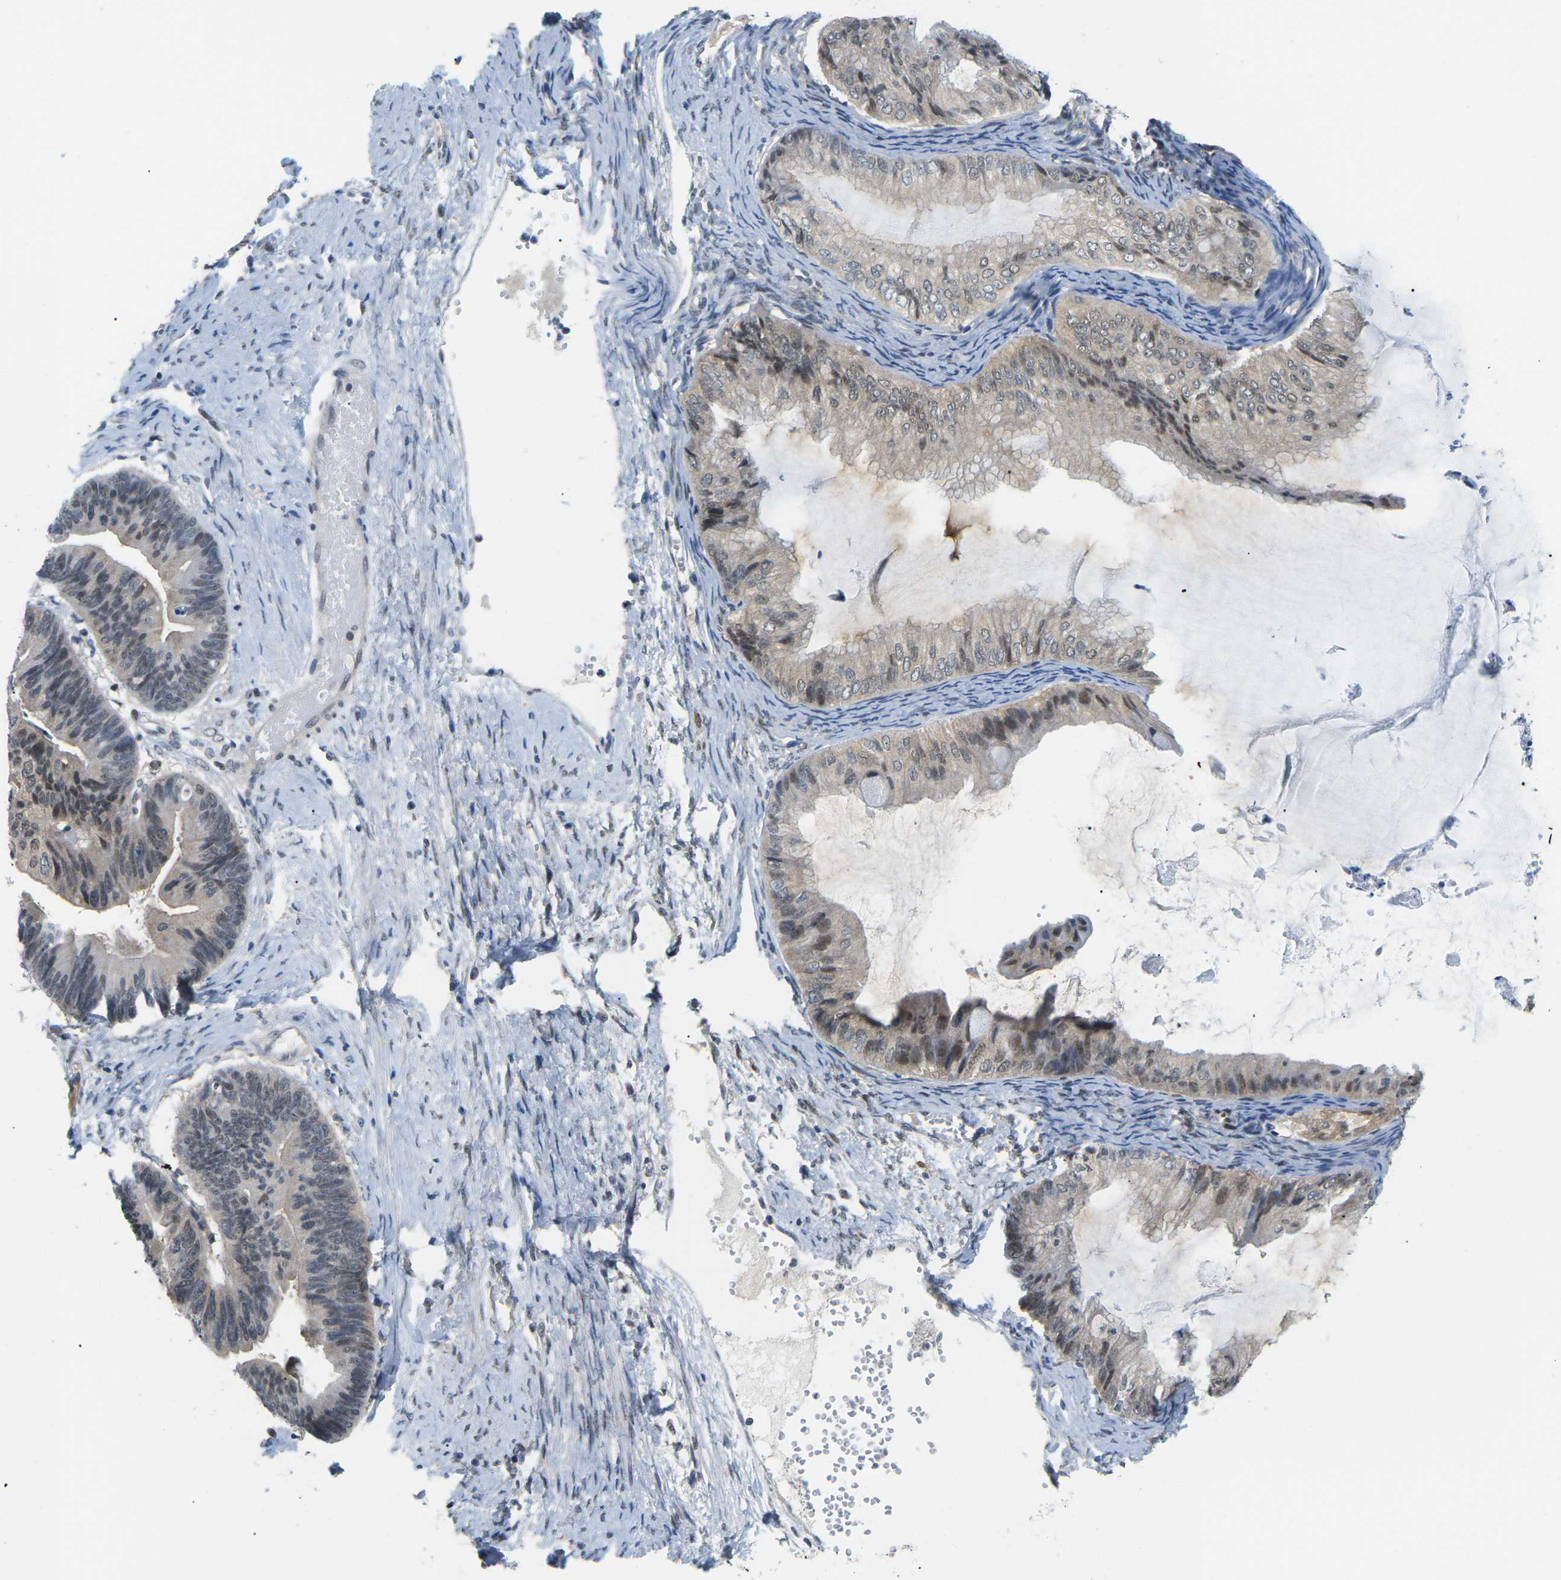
{"staining": {"intensity": "weak", "quantity": ">75%", "location": "cytoplasmic/membranous,nuclear"}, "tissue": "ovarian cancer", "cell_type": "Tumor cells", "image_type": "cancer", "snomed": [{"axis": "morphology", "description": "Cystadenocarcinoma, mucinous, NOS"}, {"axis": "topography", "description": "Ovary"}], "caption": "This is an image of IHC staining of mucinous cystadenocarcinoma (ovarian), which shows weak staining in the cytoplasmic/membranous and nuclear of tumor cells.", "gene": "UBA7", "patient": {"sex": "female", "age": 61}}